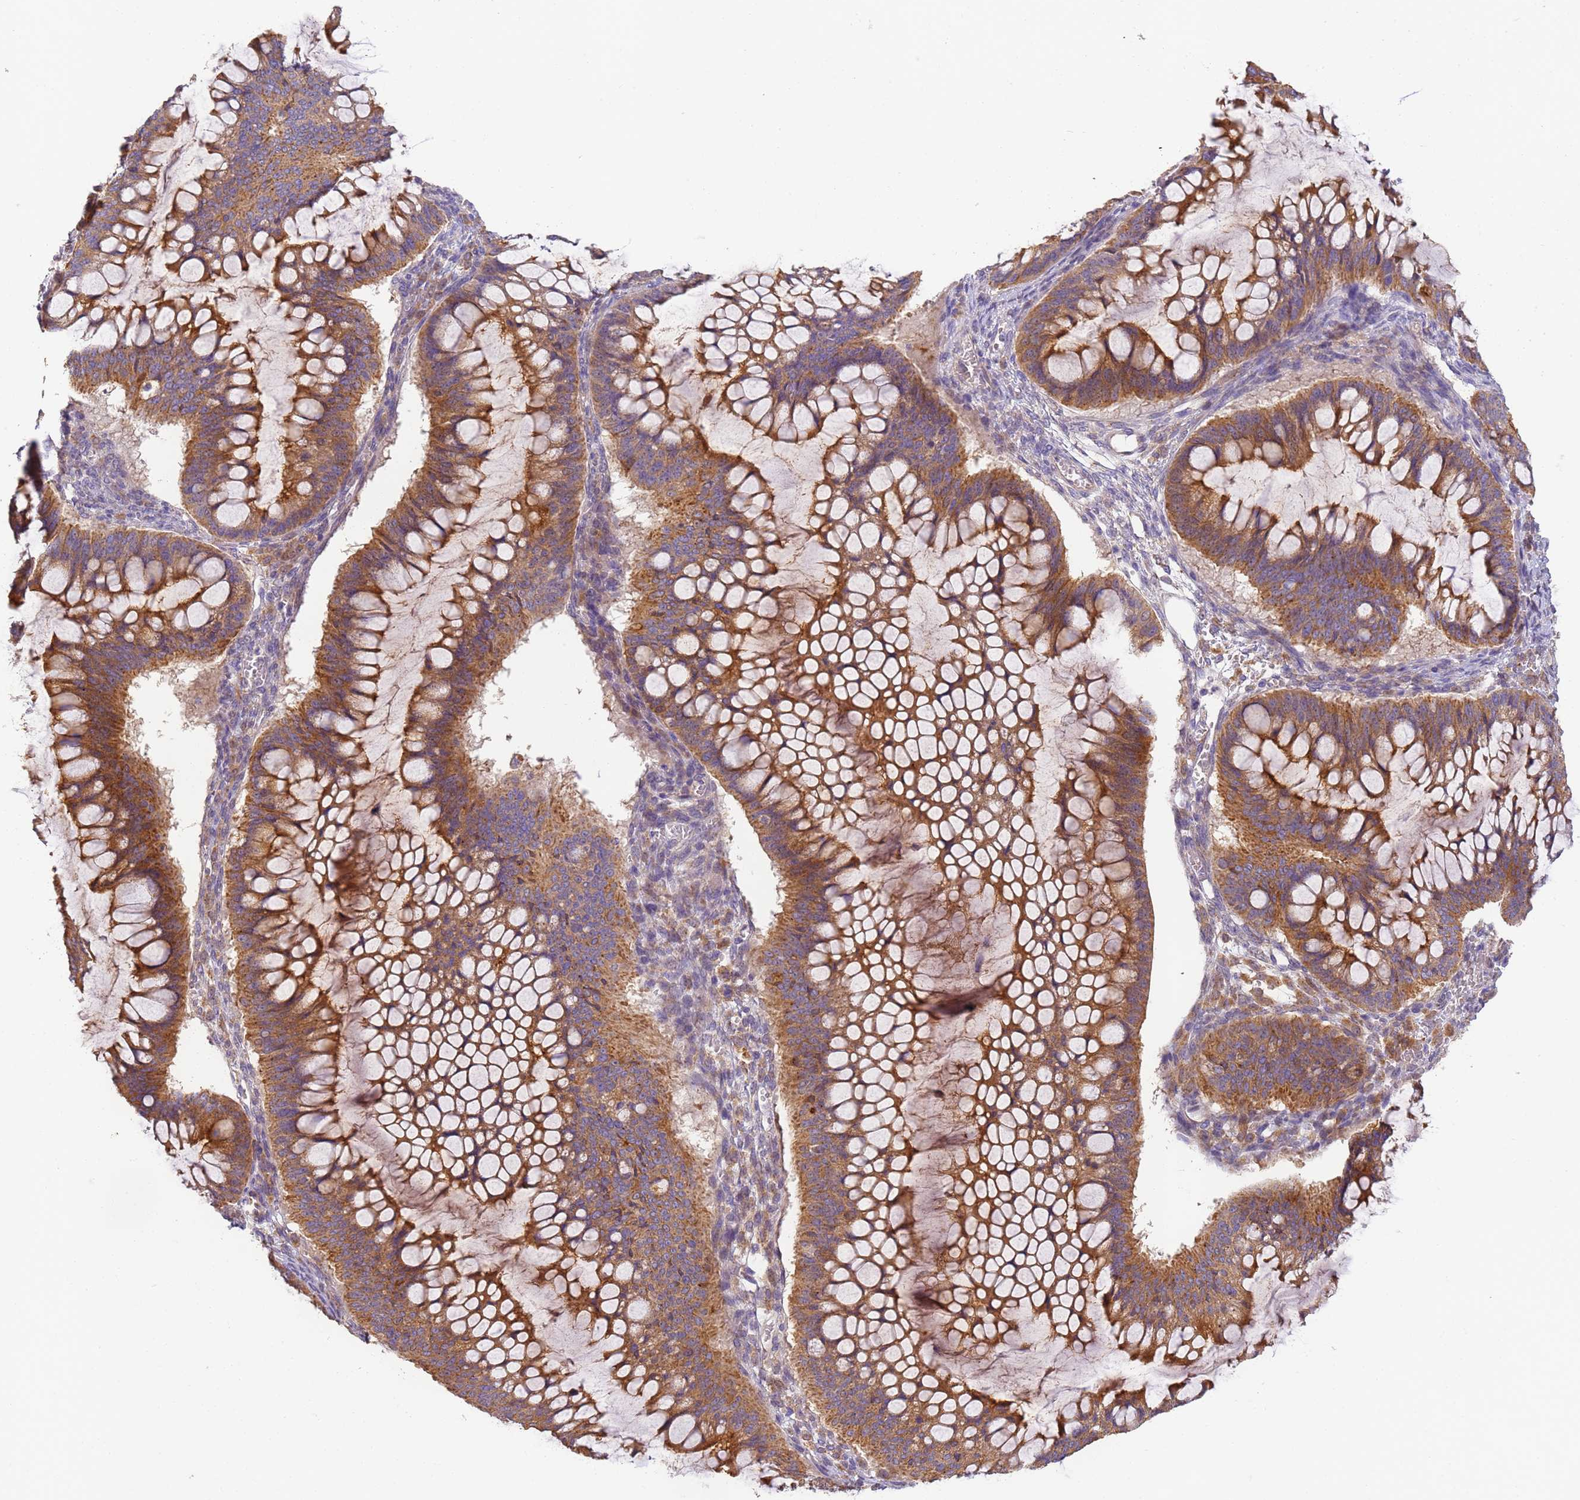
{"staining": {"intensity": "moderate", "quantity": ">75%", "location": "cytoplasmic/membranous"}, "tissue": "ovarian cancer", "cell_type": "Tumor cells", "image_type": "cancer", "snomed": [{"axis": "morphology", "description": "Cystadenocarcinoma, mucinous, NOS"}, {"axis": "topography", "description": "Ovary"}], "caption": "Immunohistochemistry (IHC) of human ovarian mucinous cystadenocarcinoma demonstrates medium levels of moderate cytoplasmic/membranous staining in approximately >75% of tumor cells.", "gene": "TIGAR", "patient": {"sex": "female", "age": 73}}